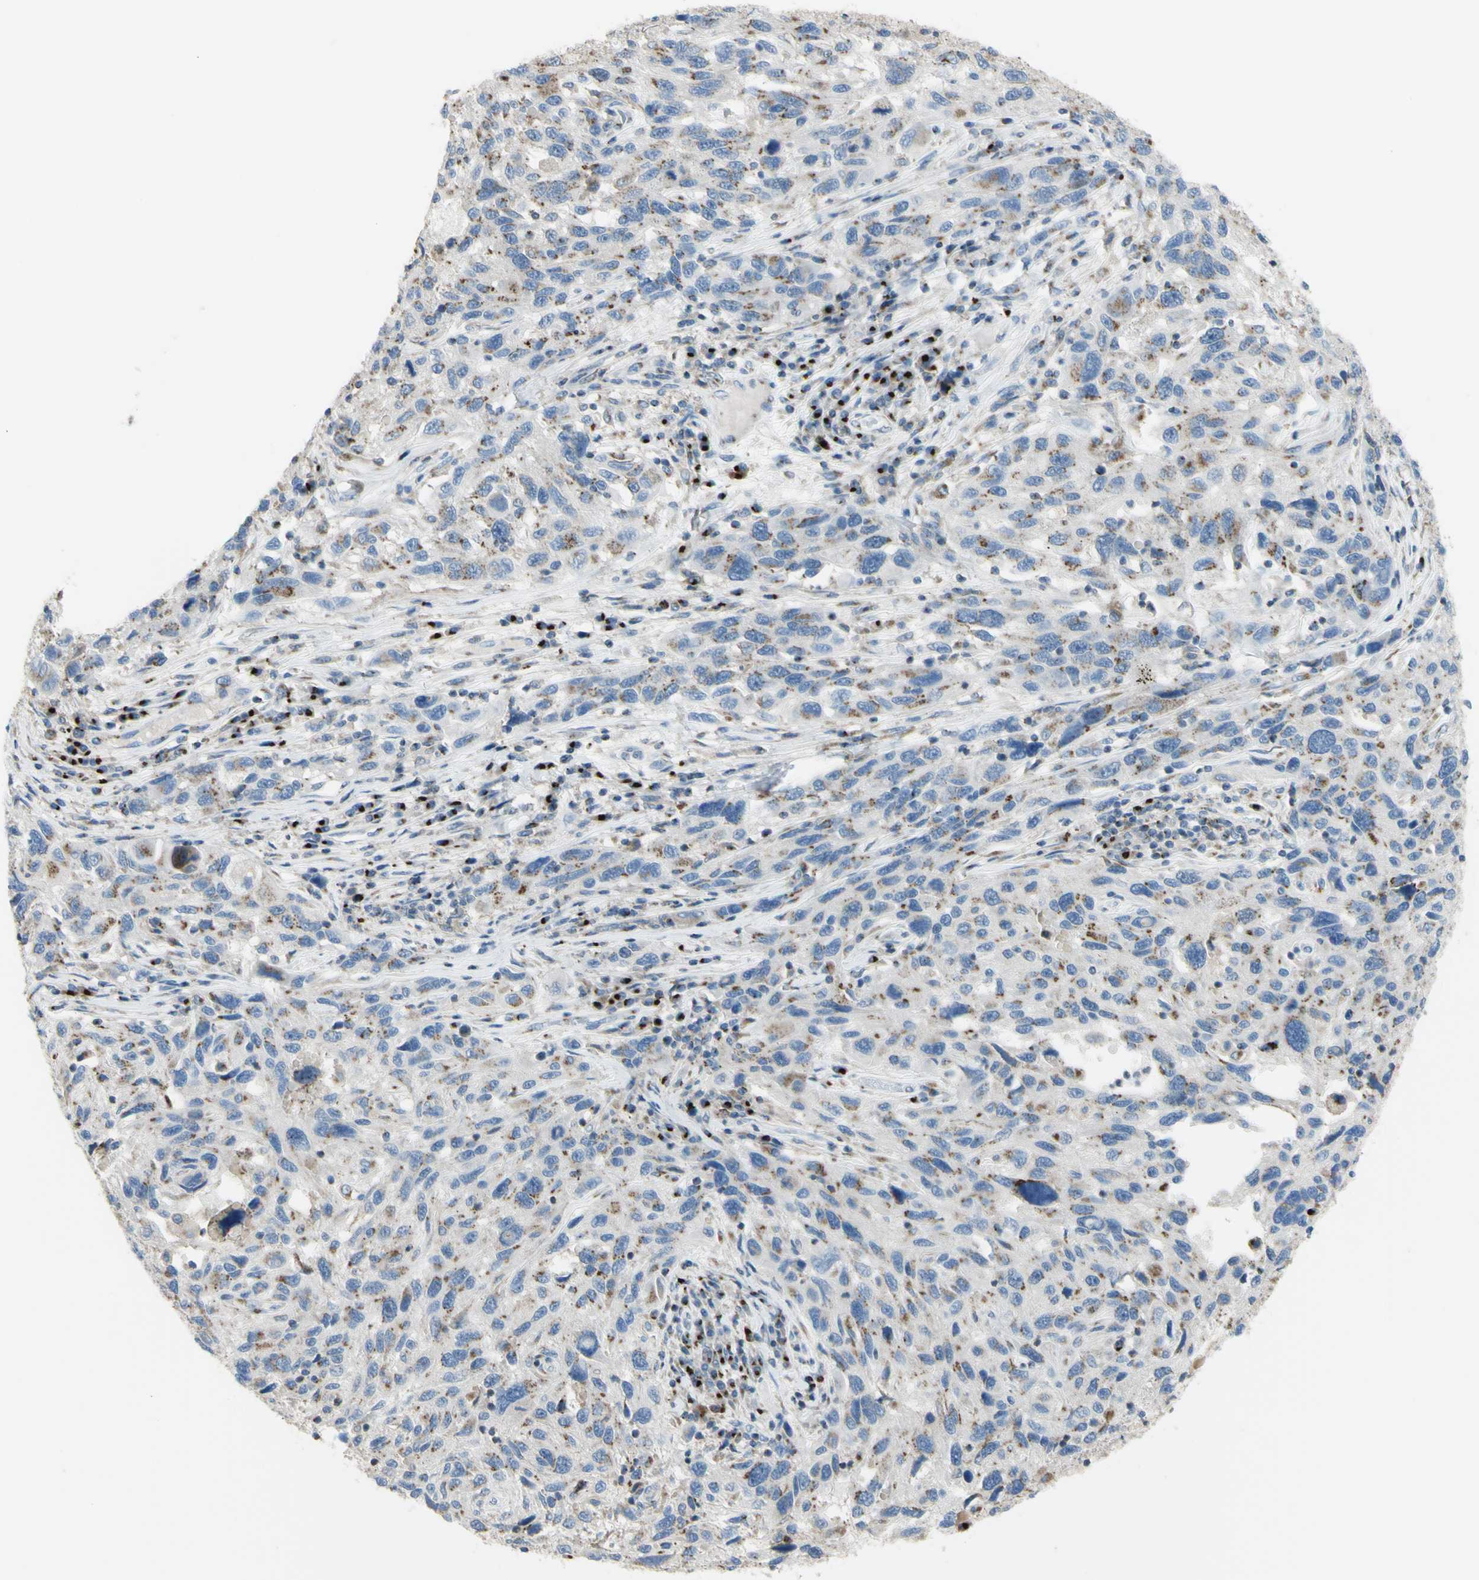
{"staining": {"intensity": "moderate", "quantity": "<25%", "location": "cytoplasmic/membranous"}, "tissue": "melanoma", "cell_type": "Tumor cells", "image_type": "cancer", "snomed": [{"axis": "morphology", "description": "Malignant melanoma, NOS"}, {"axis": "topography", "description": "Skin"}], "caption": "A brown stain labels moderate cytoplasmic/membranous staining of a protein in human melanoma tumor cells.", "gene": "B4GALT3", "patient": {"sex": "male", "age": 53}}